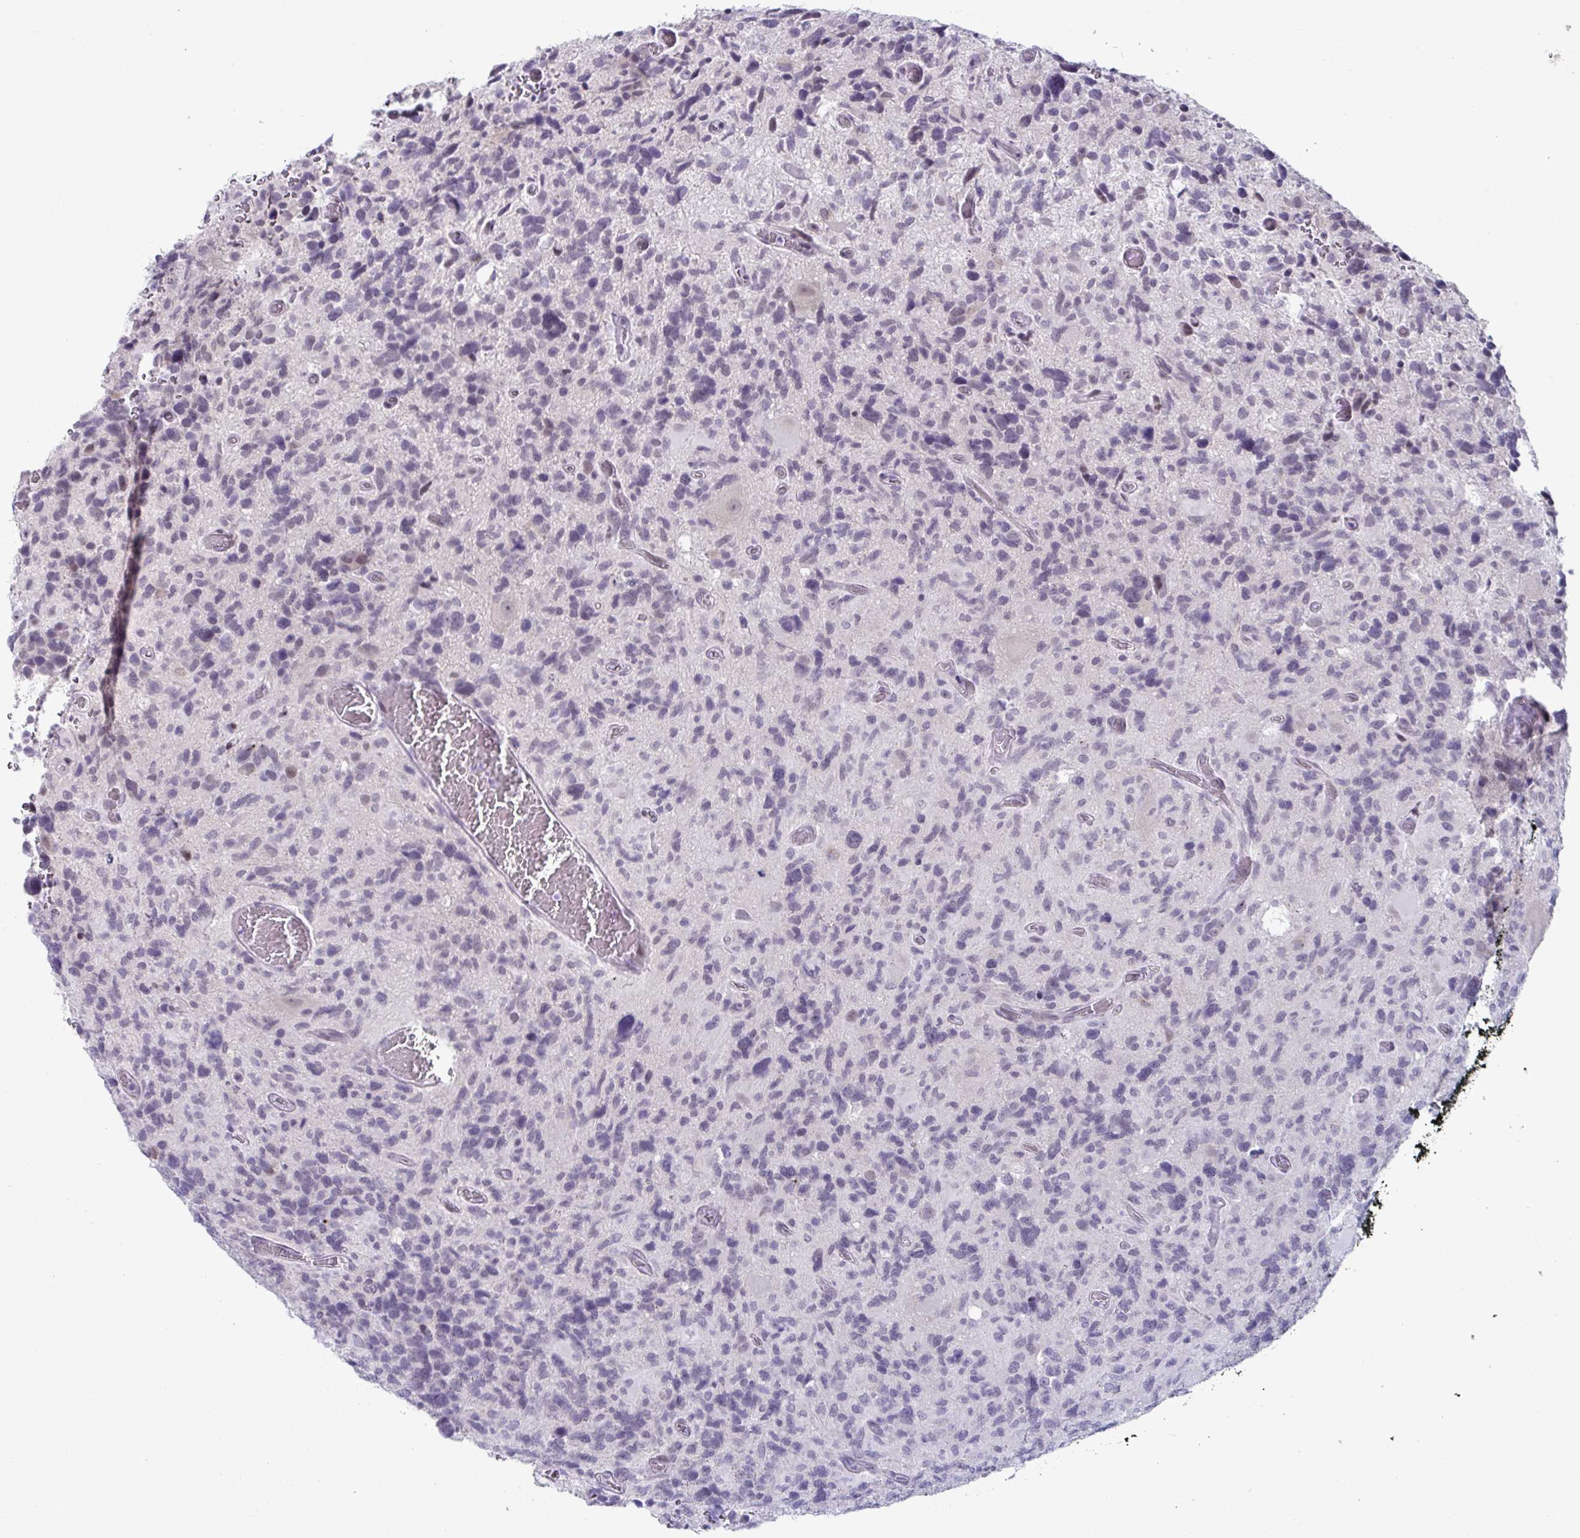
{"staining": {"intensity": "negative", "quantity": "none", "location": "none"}, "tissue": "glioma", "cell_type": "Tumor cells", "image_type": "cancer", "snomed": [{"axis": "morphology", "description": "Glioma, malignant, High grade"}, {"axis": "topography", "description": "Brain"}], "caption": "A photomicrograph of human malignant glioma (high-grade) is negative for staining in tumor cells.", "gene": "VSIG10L", "patient": {"sex": "male", "age": 49}}